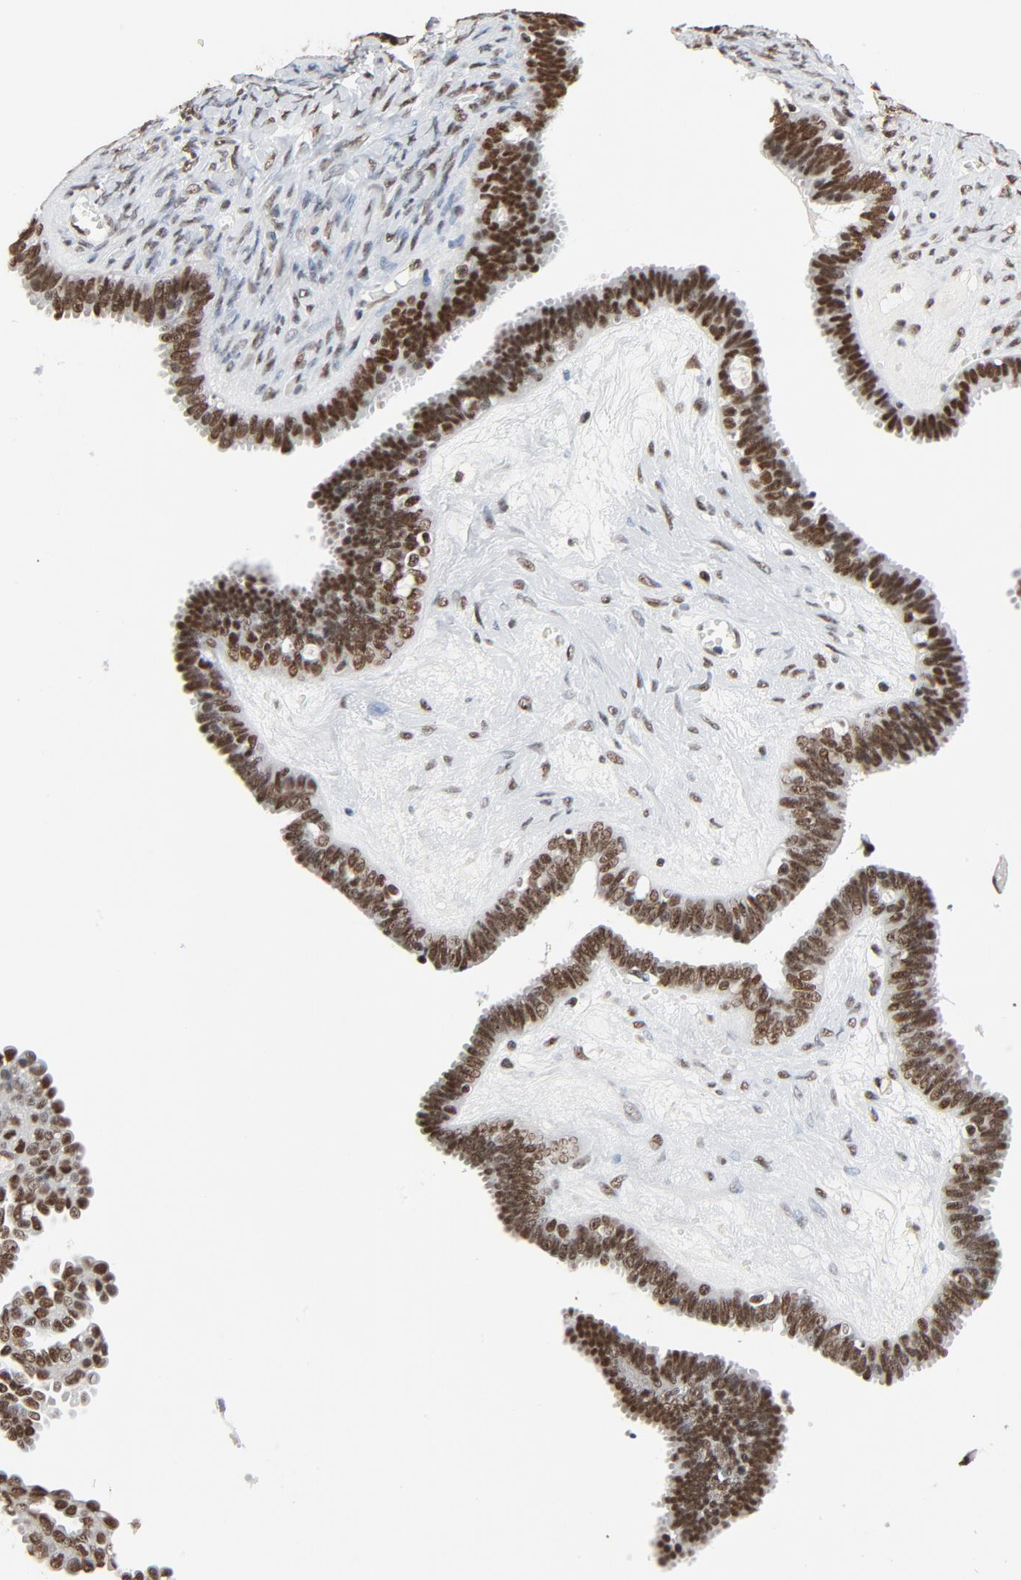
{"staining": {"intensity": "strong", "quantity": ">75%", "location": "nuclear"}, "tissue": "ovarian cancer", "cell_type": "Tumor cells", "image_type": "cancer", "snomed": [{"axis": "morphology", "description": "Cystadenocarcinoma, serous, NOS"}, {"axis": "topography", "description": "Ovary"}], "caption": "Protein expression analysis of serous cystadenocarcinoma (ovarian) reveals strong nuclear expression in approximately >75% of tumor cells.", "gene": "MRE11", "patient": {"sex": "female", "age": 71}}